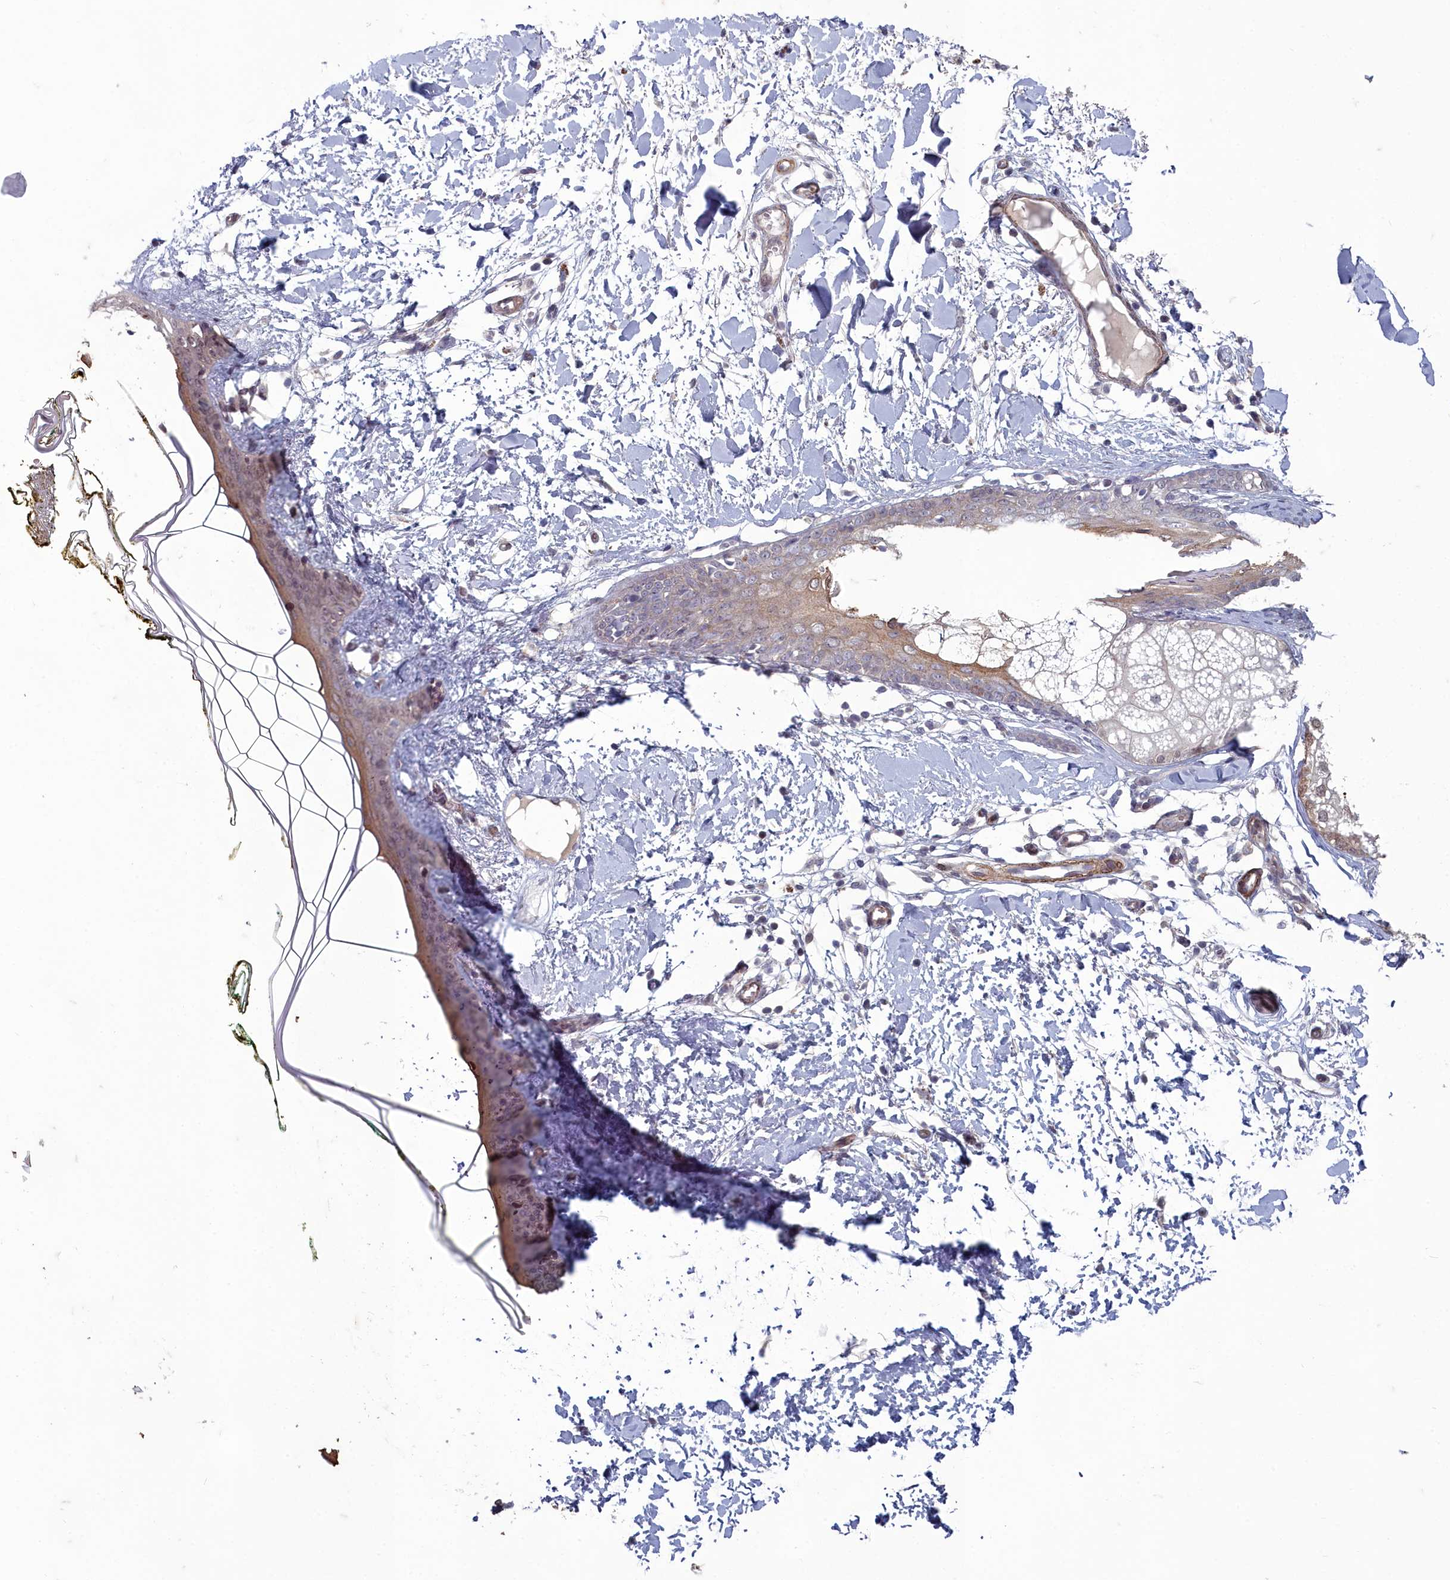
{"staining": {"intensity": "weak", "quantity": ">75%", "location": "cytoplasmic/membranous"}, "tissue": "skin", "cell_type": "Fibroblasts", "image_type": "normal", "snomed": [{"axis": "morphology", "description": "Normal tissue, NOS"}, {"axis": "topography", "description": "Skin"}], "caption": "High-magnification brightfield microscopy of unremarkable skin stained with DAB (3,3'-diaminobenzidine) (brown) and counterstained with hematoxylin (blue). fibroblasts exhibit weak cytoplasmic/membranous positivity is identified in about>75% of cells. (DAB (3,3'-diaminobenzidine) IHC with brightfield microscopy, high magnification).", "gene": "ZNF626", "patient": {"sex": "female", "age": 34}}